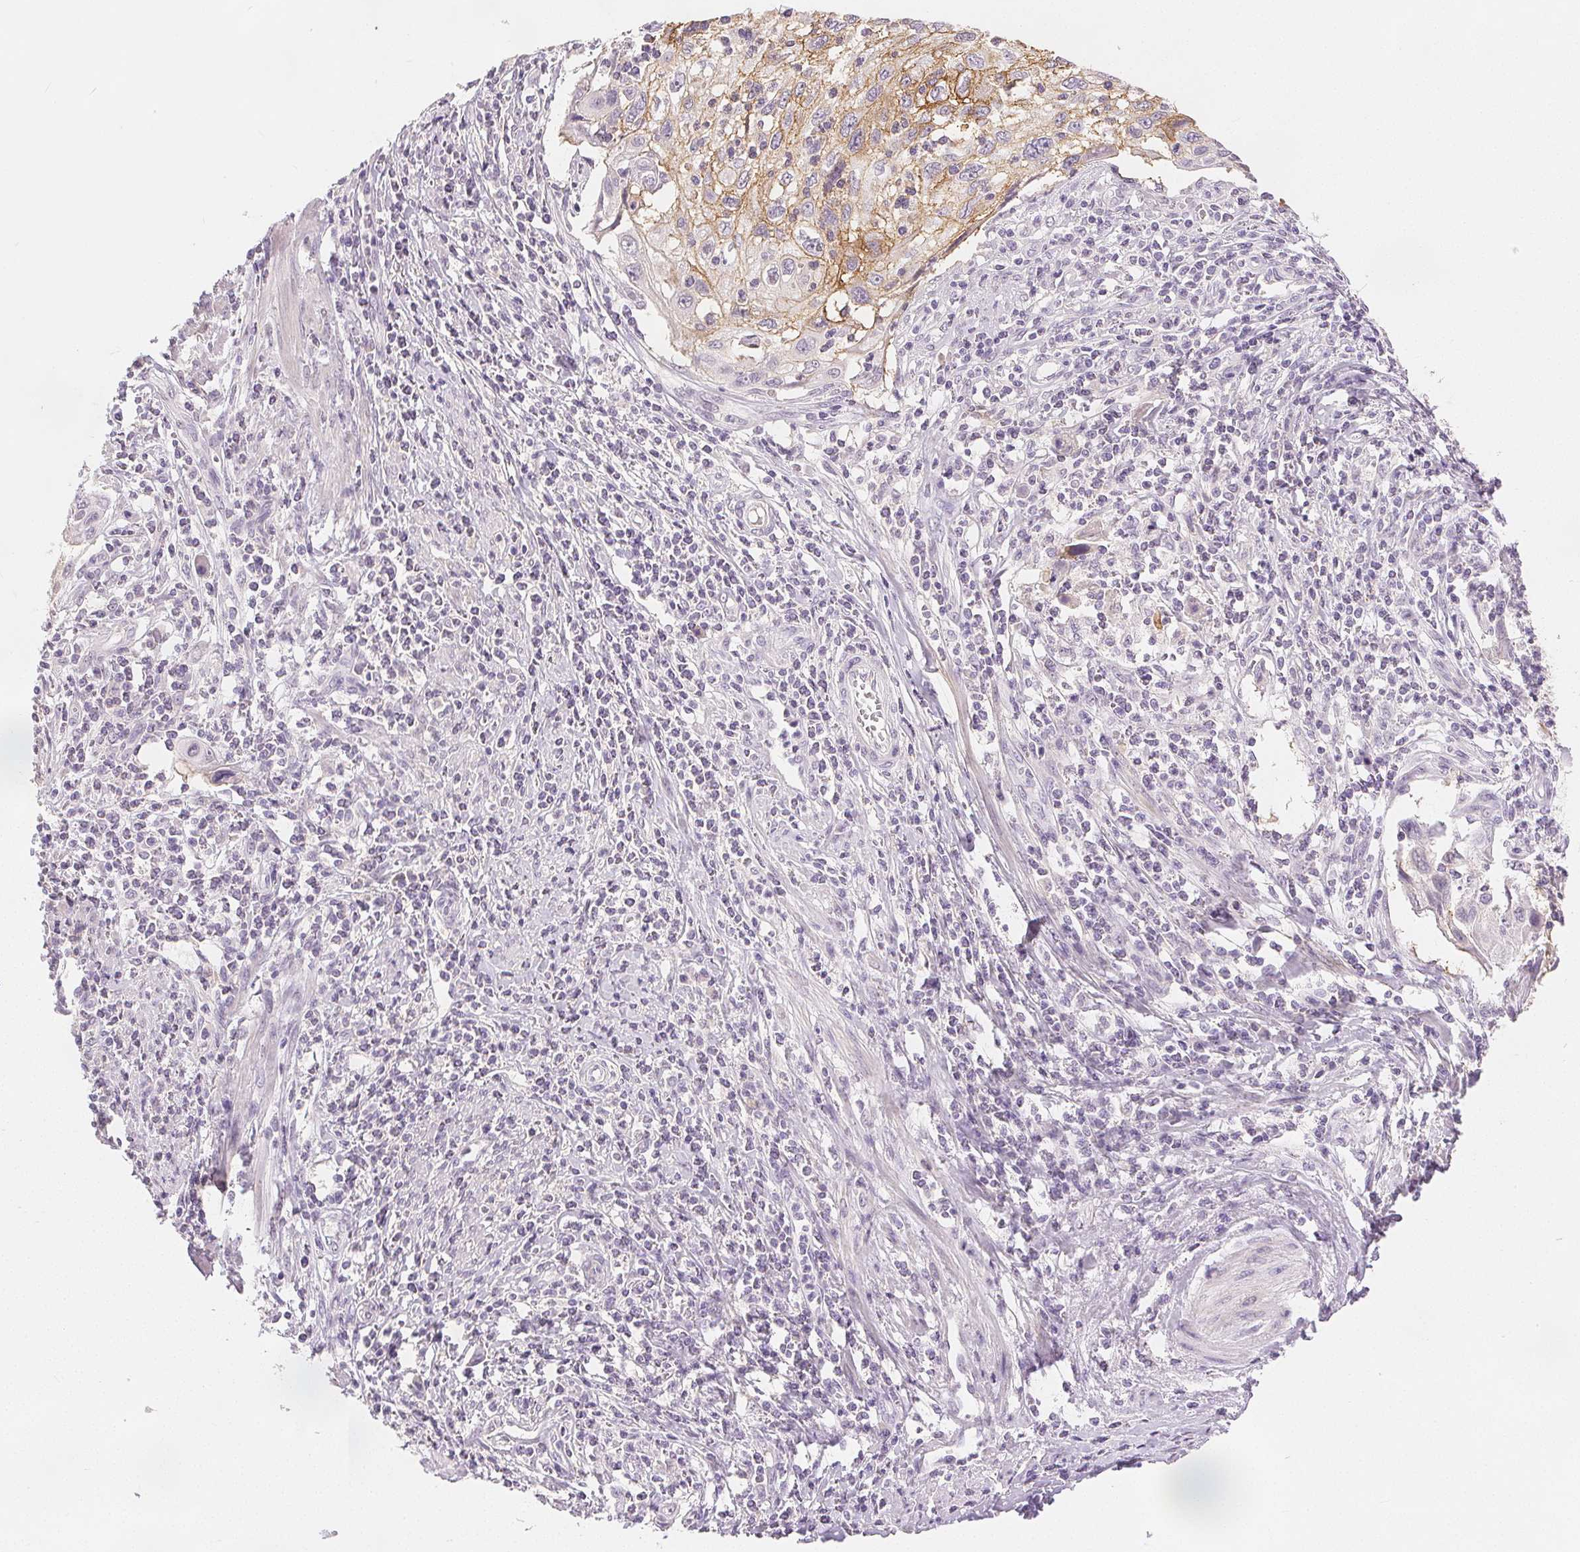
{"staining": {"intensity": "moderate", "quantity": "<25%", "location": "cytoplasmic/membranous"}, "tissue": "cervical cancer", "cell_type": "Tumor cells", "image_type": "cancer", "snomed": [{"axis": "morphology", "description": "Squamous cell carcinoma, NOS"}, {"axis": "topography", "description": "Cervix"}], "caption": "A brown stain labels moderate cytoplasmic/membranous expression of a protein in human cervical cancer (squamous cell carcinoma) tumor cells. (IHC, brightfield microscopy, high magnification).", "gene": "CA12", "patient": {"sex": "female", "age": 70}}